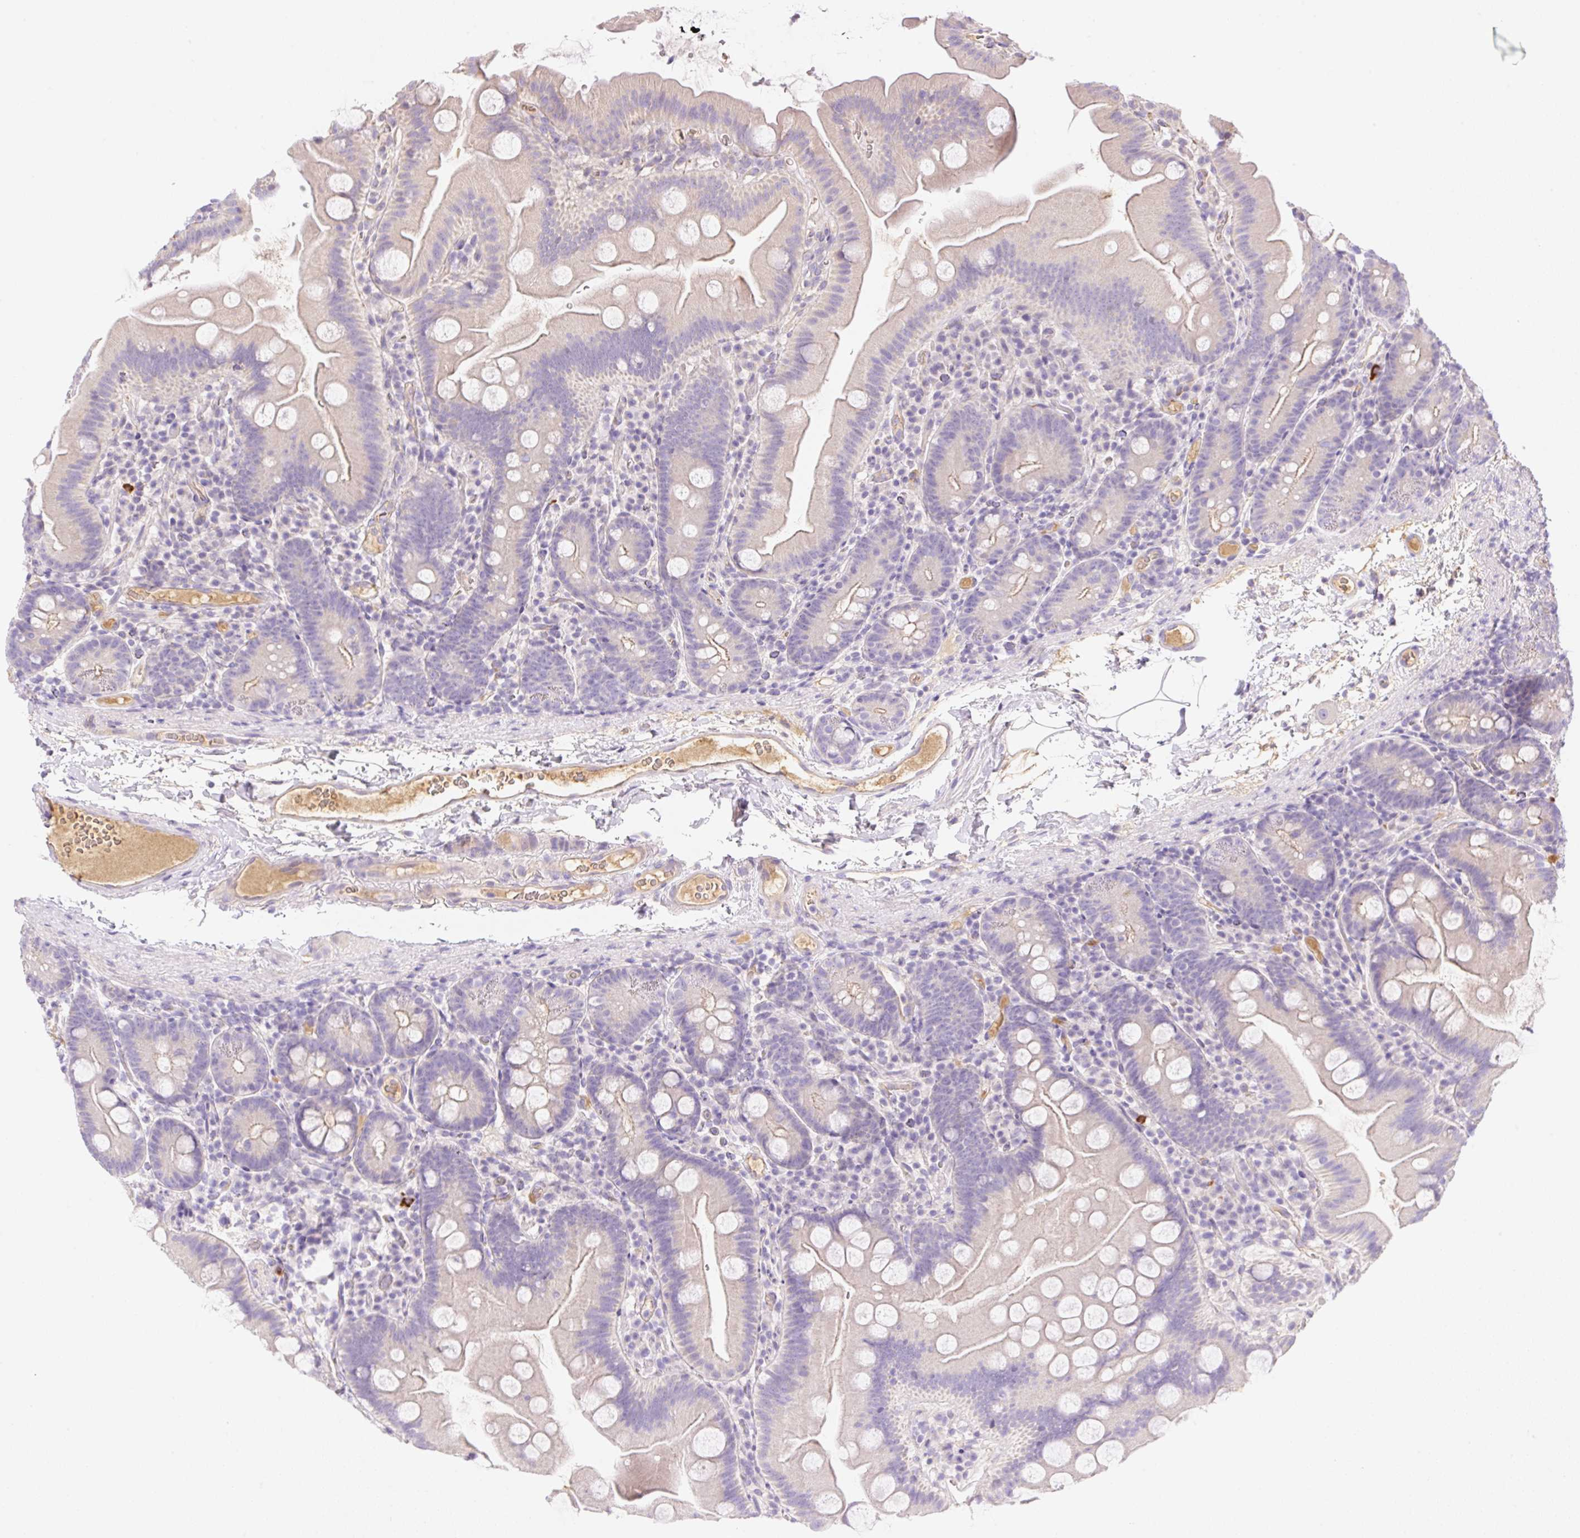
{"staining": {"intensity": "negative", "quantity": "none", "location": "none"}, "tissue": "small intestine", "cell_type": "Glandular cells", "image_type": "normal", "snomed": [{"axis": "morphology", "description": "Normal tissue, NOS"}, {"axis": "topography", "description": "Small intestine"}], "caption": "DAB (3,3'-diaminobenzidine) immunohistochemical staining of benign small intestine displays no significant positivity in glandular cells. Brightfield microscopy of immunohistochemistry stained with DAB (3,3'-diaminobenzidine) (brown) and hematoxylin (blue), captured at high magnification.", "gene": "DENND5A", "patient": {"sex": "female", "age": 68}}